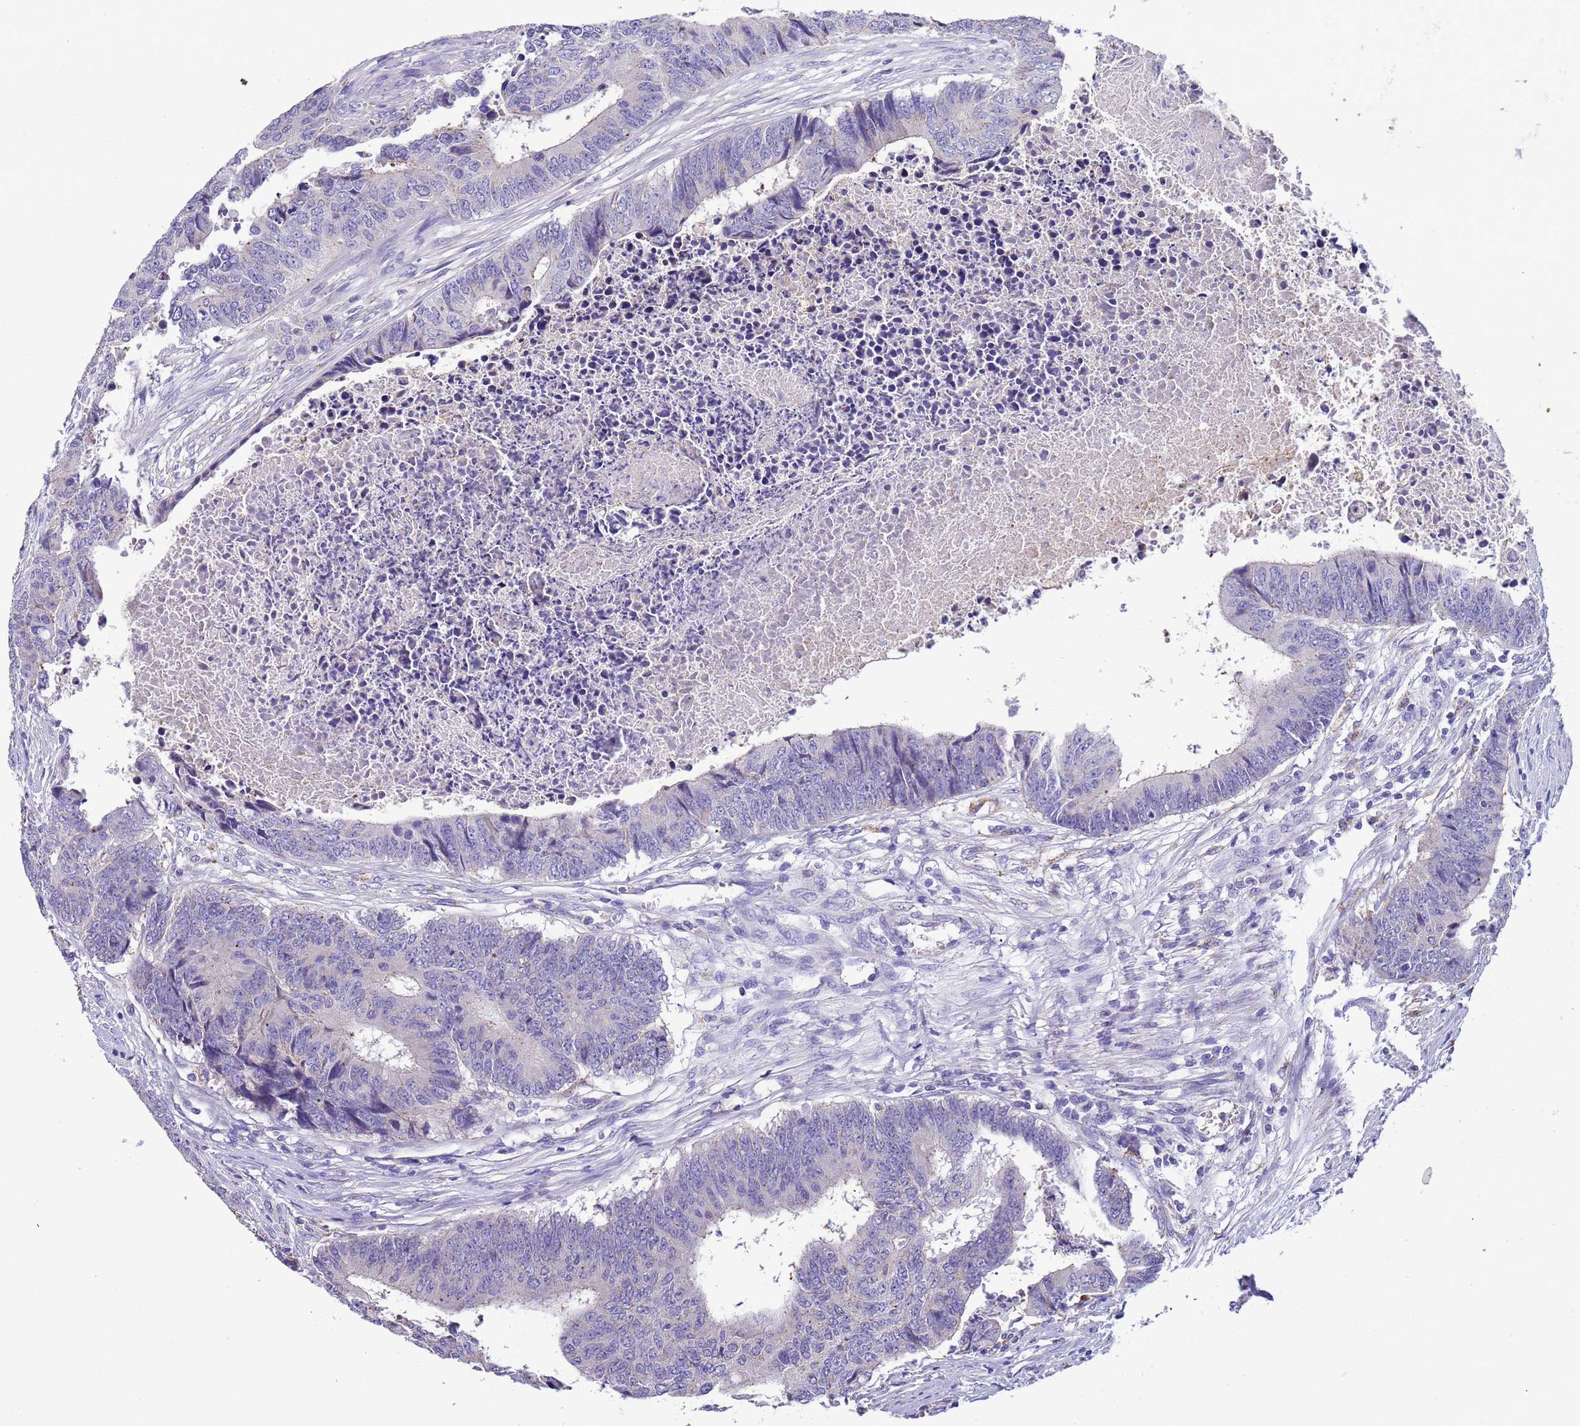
{"staining": {"intensity": "negative", "quantity": "none", "location": "none"}, "tissue": "colorectal cancer", "cell_type": "Tumor cells", "image_type": "cancer", "snomed": [{"axis": "morphology", "description": "Adenocarcinoma, NOS"}, {"axis": "topography", "description": "Rectum"}], "caption": "Human adenocarcinoma (colorectal) stained for a protein using IHC demonstrates no positivity in tumor cells.", "gene": "SLC24A3", "patient": {"sex": "male", "age": 84}}